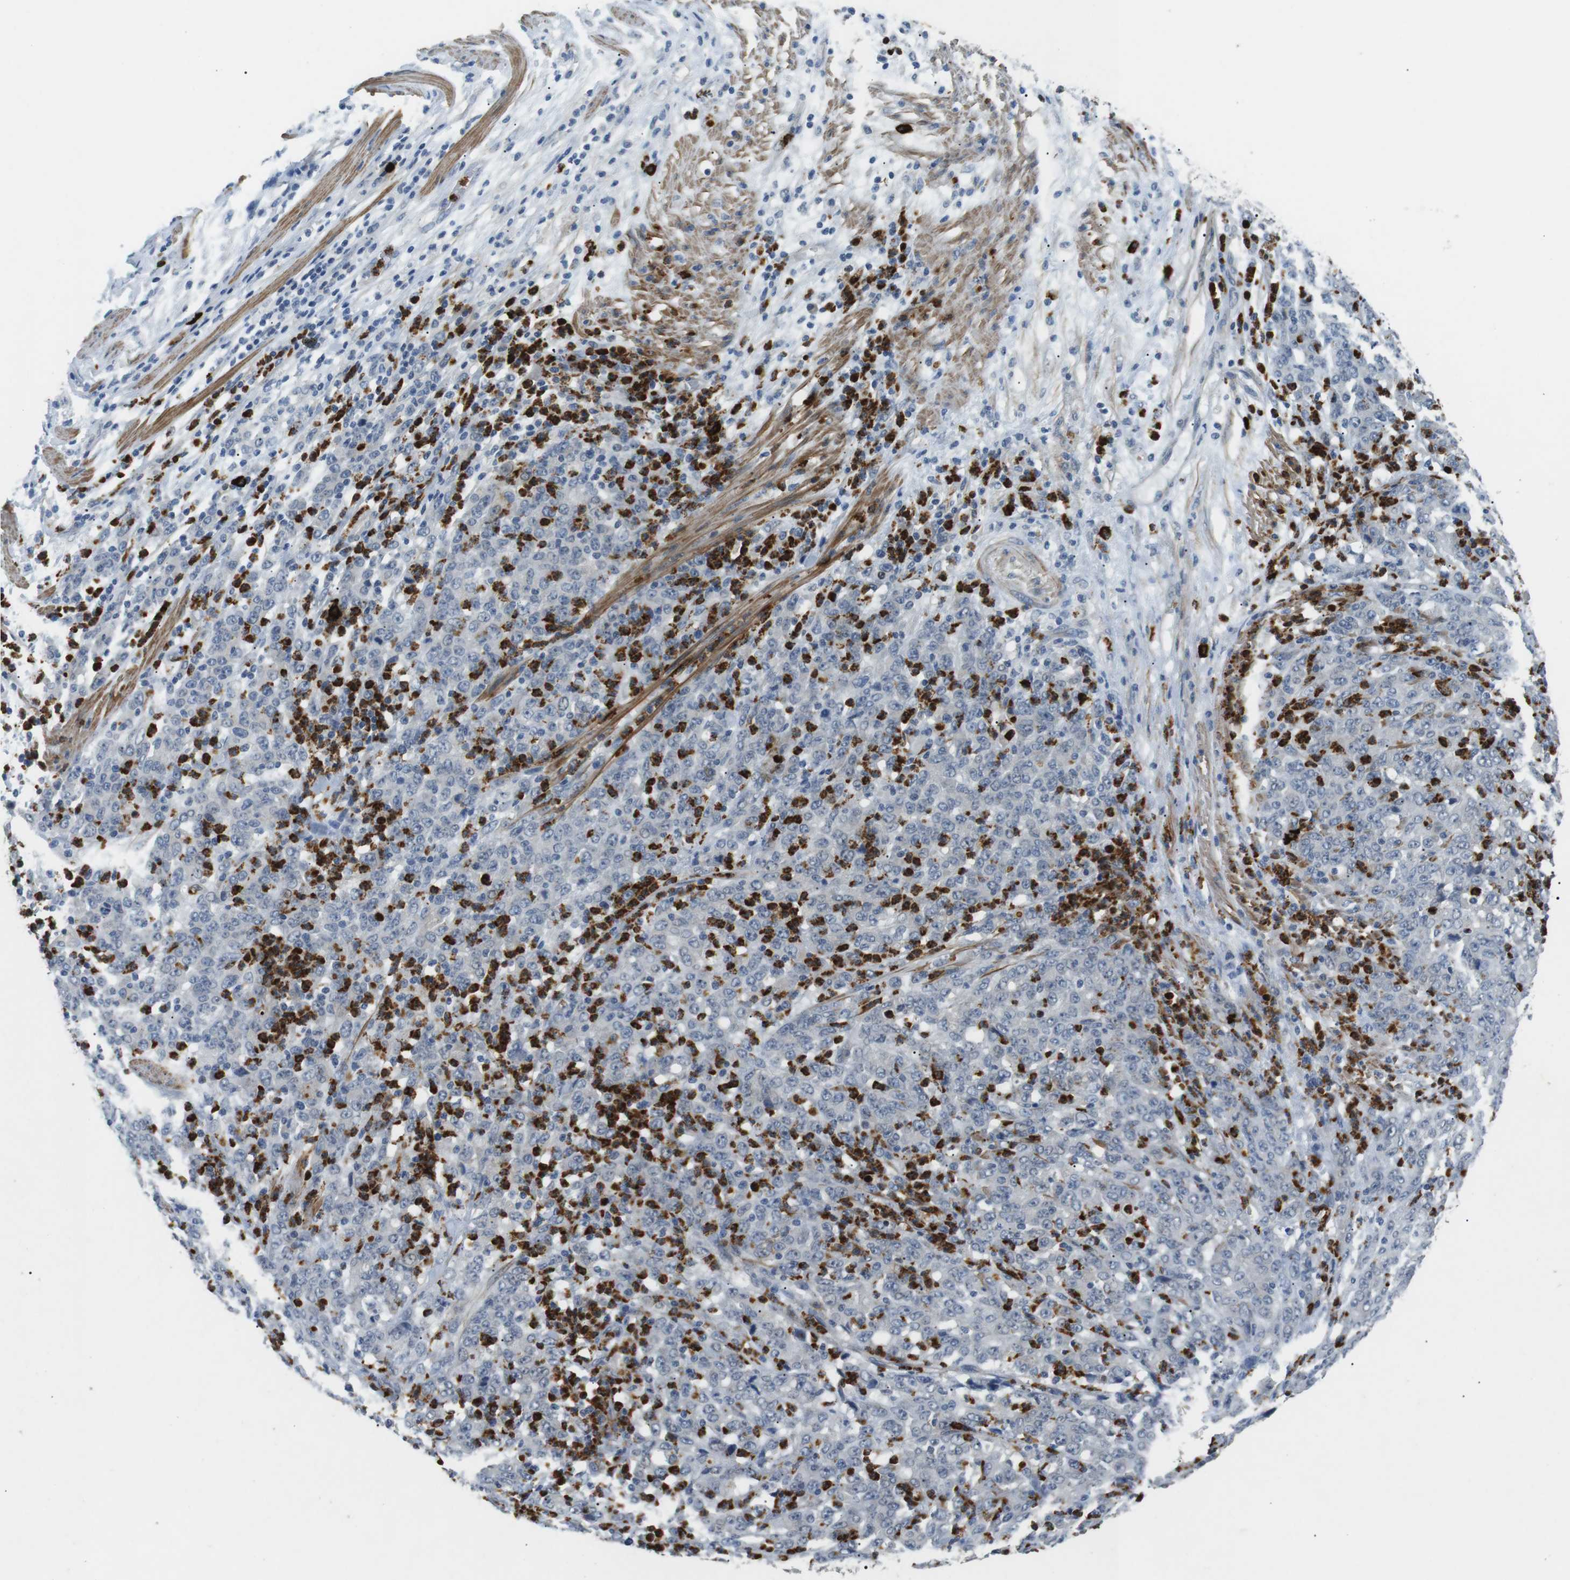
{"staining": {"intensity": "negative", "quantity": "none", "location": "none"}, "tissue": "stomach cancer", "cell_type": "Tumor cells", "image_type": "cancer", "snomed": [{"axis": "morphology", "description": "Adenocarcinoma, NOS"}, {"axis": "topography", "description": "Stomach, lower"}], "caption": "High power microscopy photomicrograph of an IHC photomicrograph of stomach cancer, revealing no significant staining in tumor cells. (DAB immunohistochemistry (IHC), high magnification).", "gene": "GZMM", "patient": {"sex": "female", "age": 71}}